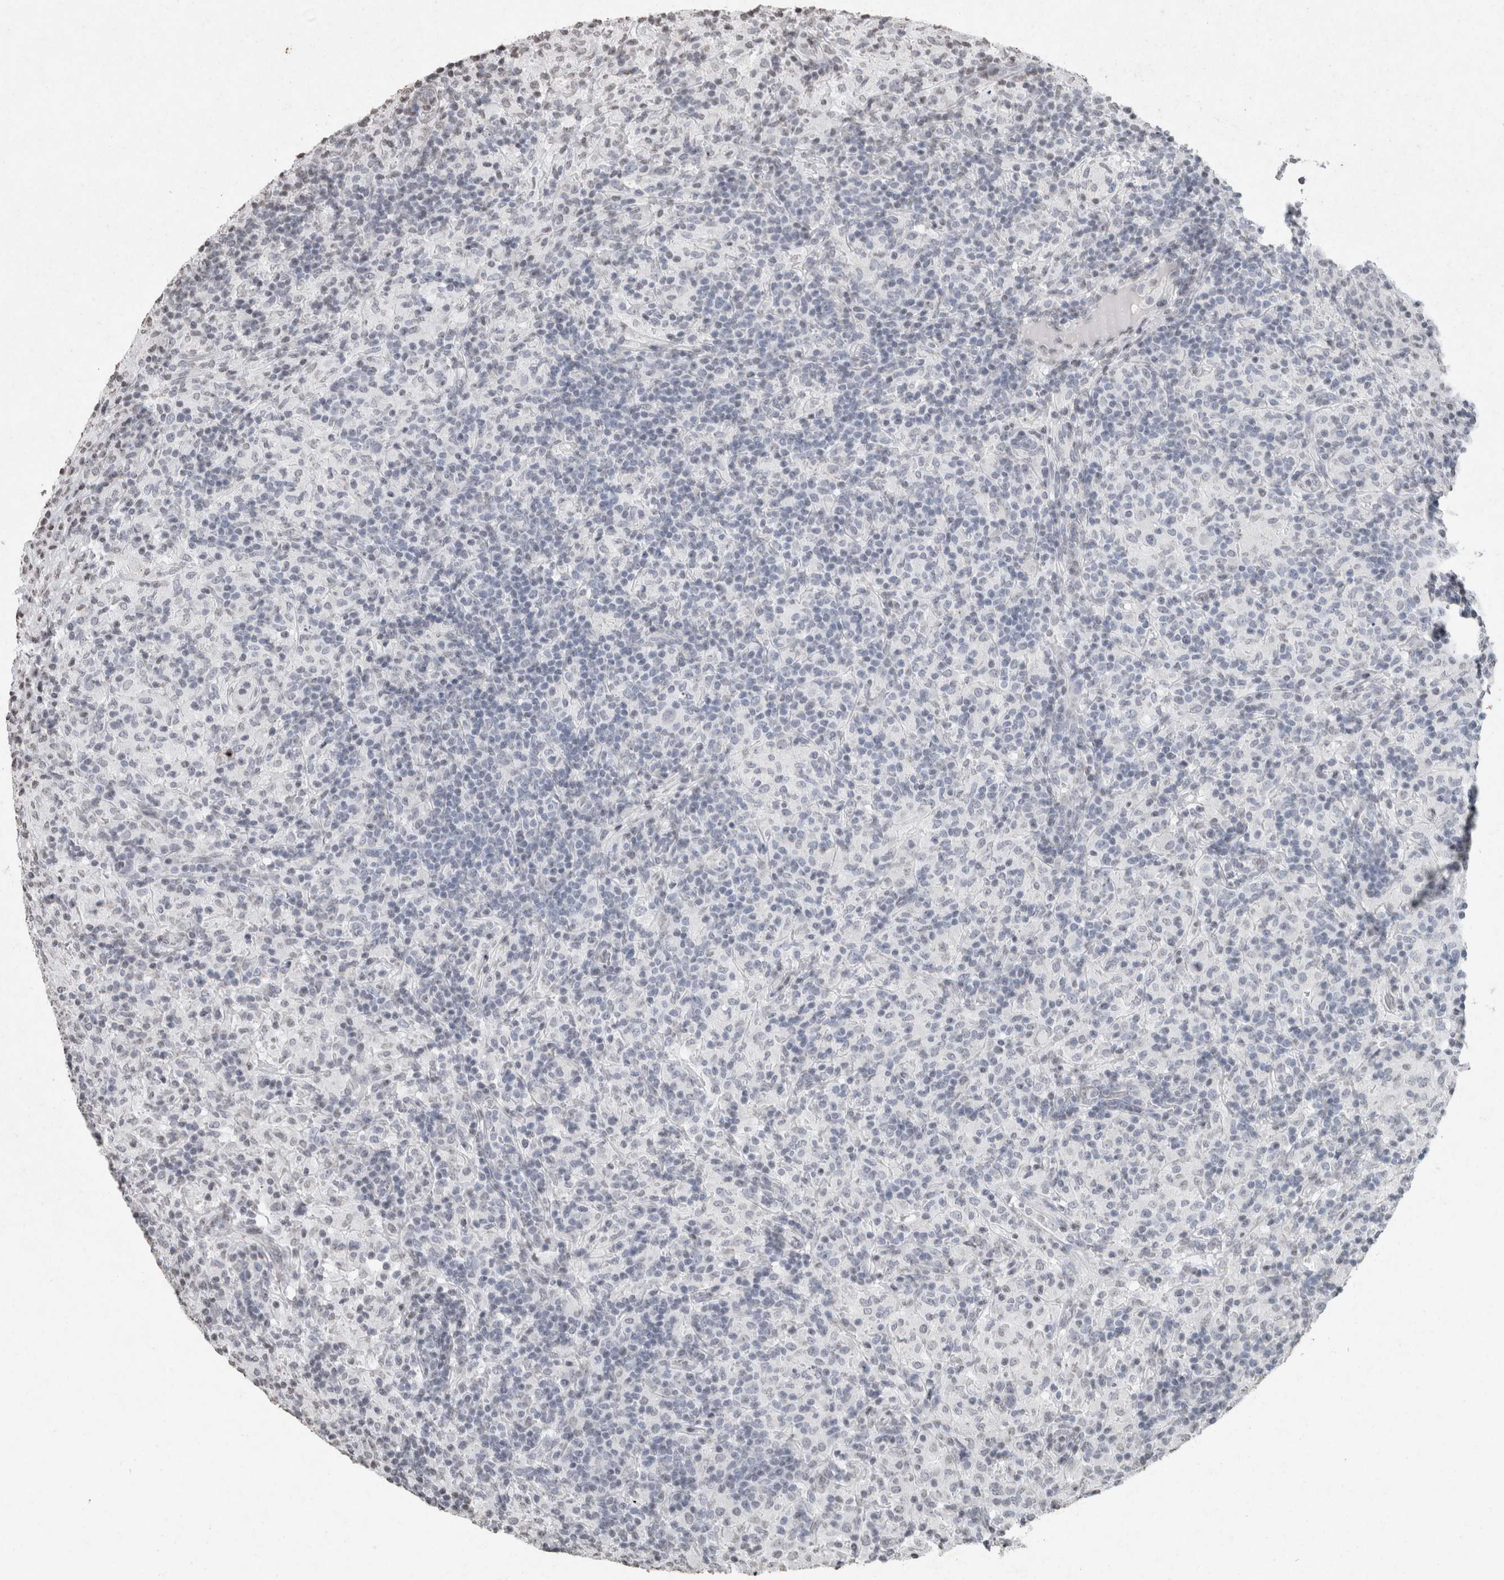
{"staining": {"intensity": "negative", "quantity": "none", "location": "none"}, "tissue": "lymphoma", "cell_type": "Tumor cells", "image_type": "cancer", "snomed": [{"axis": "morphology", "description": "Hodgkin's disease, NOS"}, {"axis": "topography", "description": "Lymph node"}], "caption": "Immunohistochemistry (IHC) of human lymphoma displays no staining in tumor cells.", "gene": "CNTN1", "patient": {"sex": "male", "age": 70}}